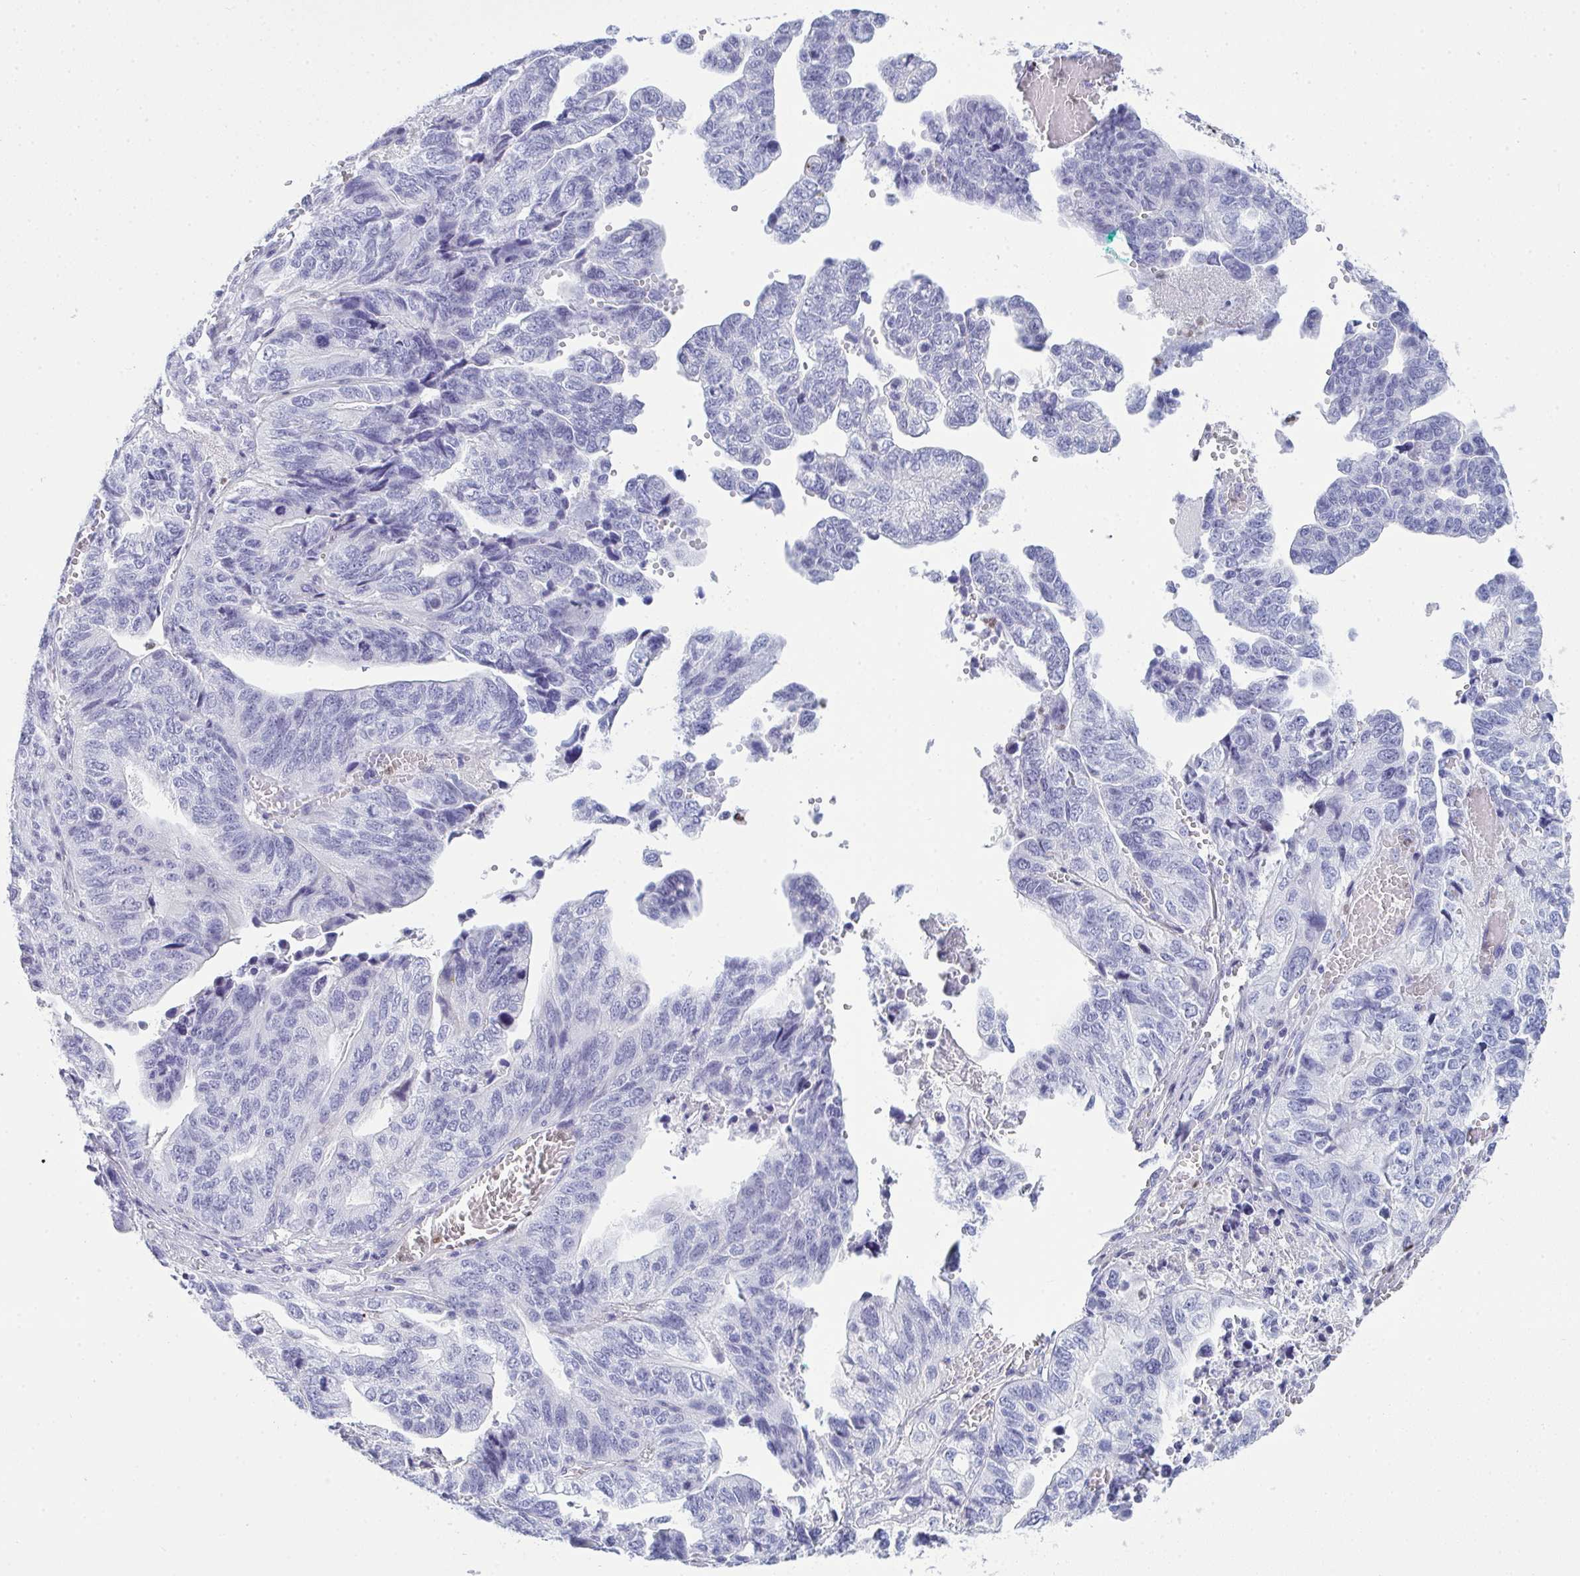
{"staining": {"intensity": "negative", "quantity": "none", "location": "none"}, "tissue": "stomach cancer", "cell_type": "Tumor cells", "image_type": "cancer", "snomed": [{"axis": "morphology", "description": "Adenocarcinoma, NOS"}, {"axis": "topography", "description": "Stomach, upper"}], "caption": "Immunohistochemistry of human stomach adenocarcinoma displays no expression in tumor cells.", "gene": "SERPINB10", "patient": {"sex": "female", "age": 67}}